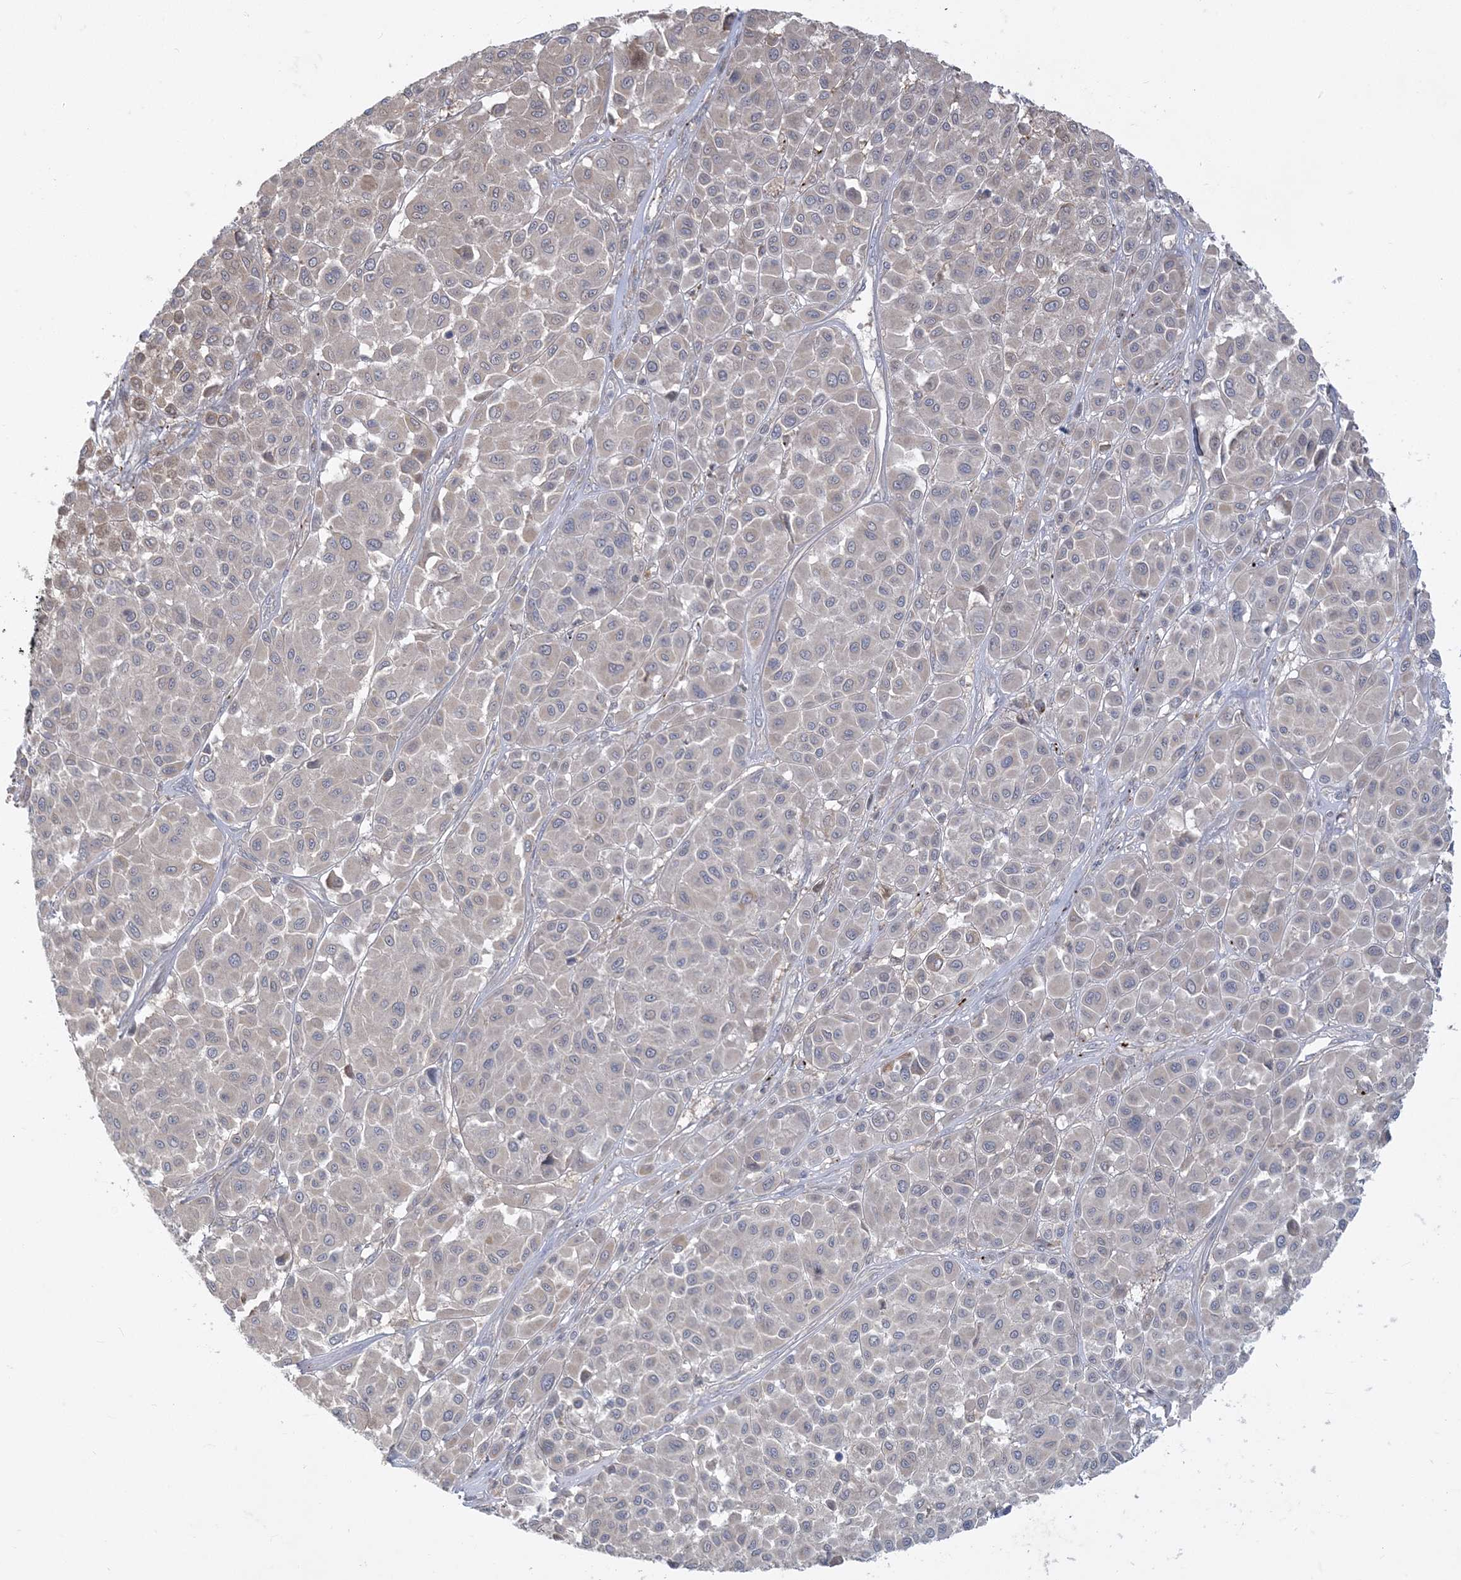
{"staining": {"intensity": "weak", "quantity": "<25%", "location": "cytoplasmic/membranous"}, "tissue": "melanoma", "cell_type": "Tumor cells", "image_type": "cancer", "snomed": [{"axis": "morphology", "description": "Malignant melanoma, Metastatic site"}, {"axis": "topography", "description": "Soft tissue"}], "caption": "High magnification brightfield microscopy of malignant melanoma (metastatic site) stained with DAB (3,3'-diaminobenzidine) (brown) and counterstained with hematoxylin (blue): tumor cells show no significant staining.", "gene": "ZC3H6", "patient": {"sex": "male", "age": 41}}